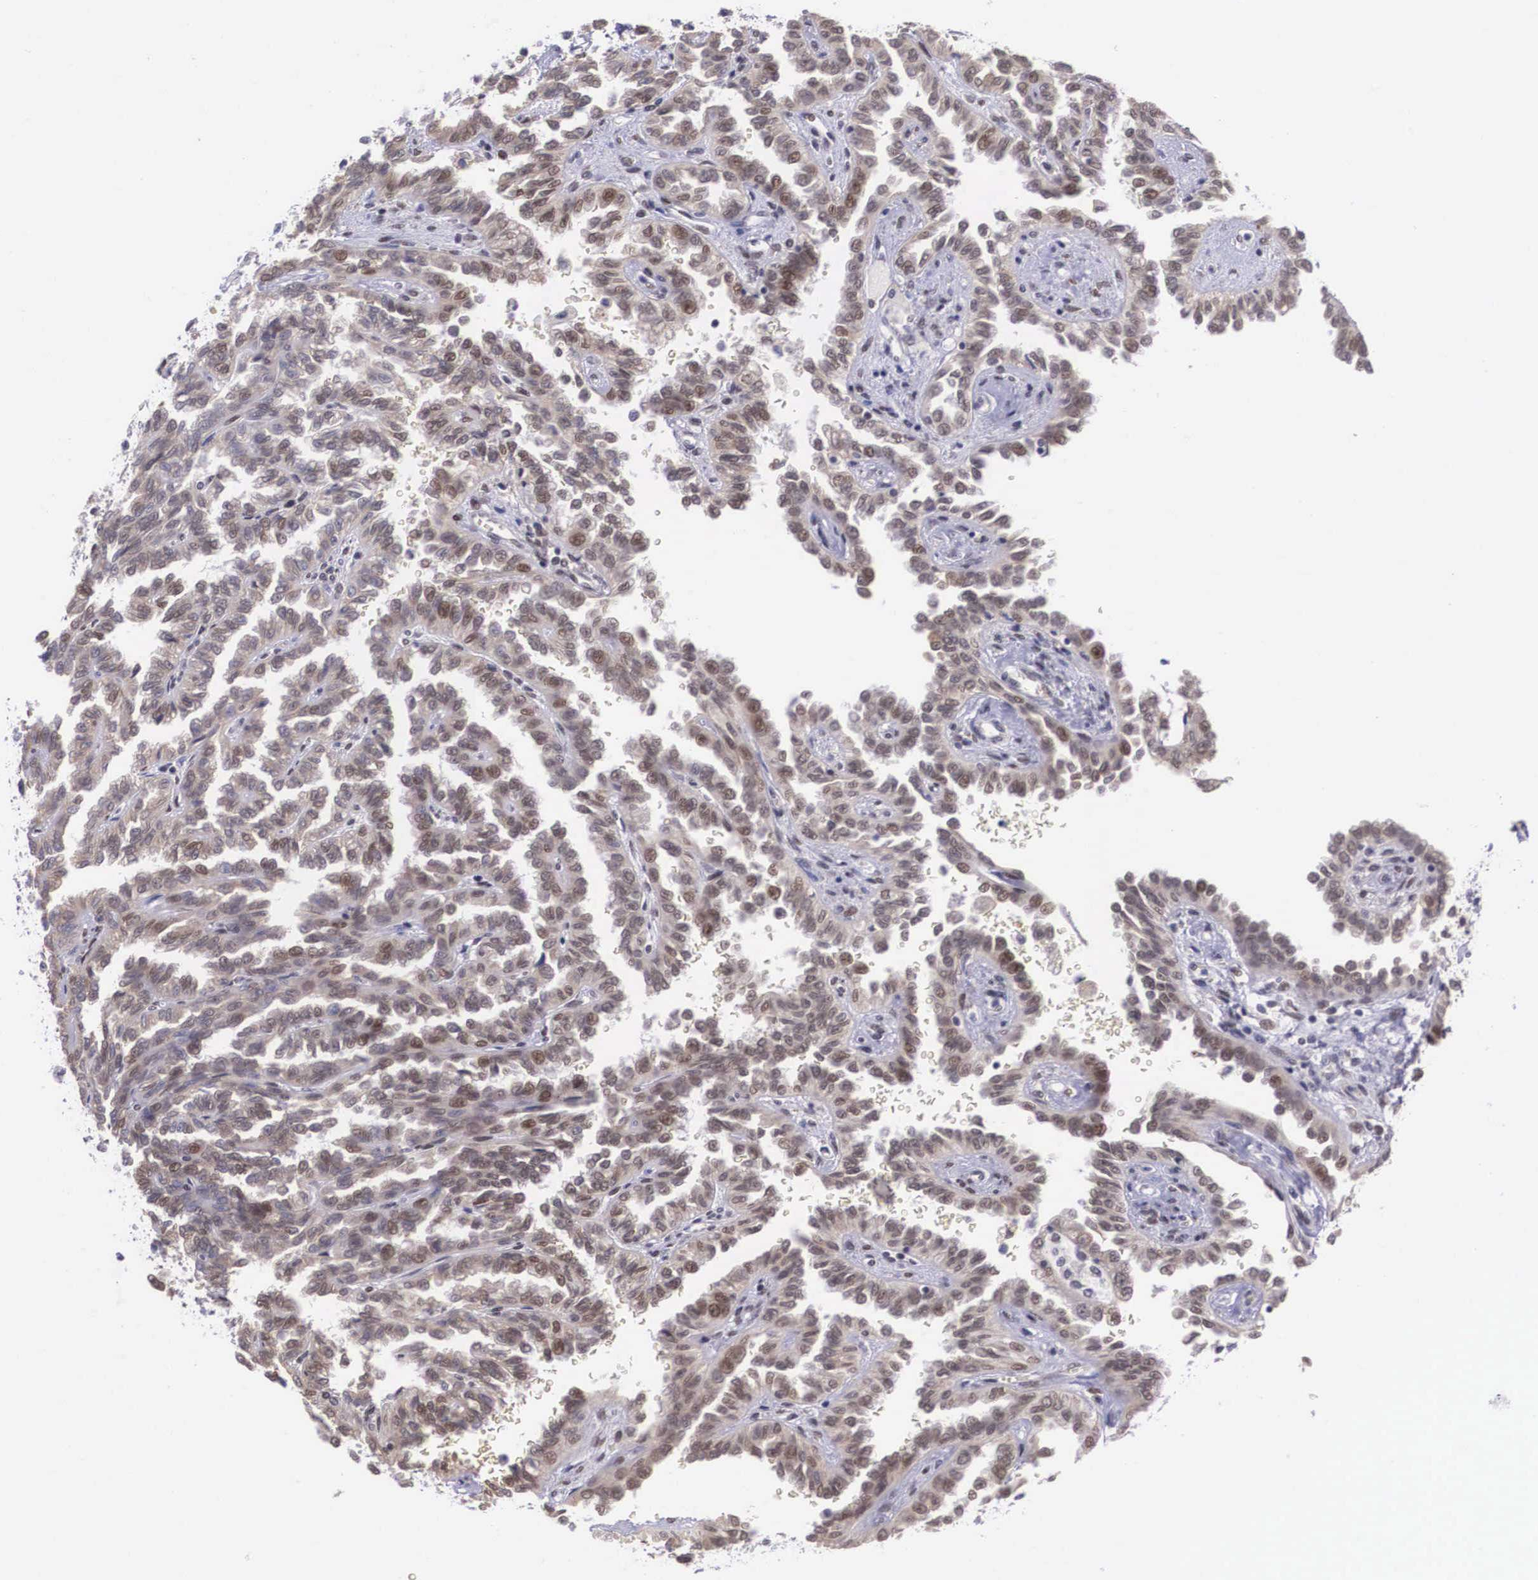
{"staining": {"intensity": "weak", "quantity": "25%-75%", "location": "cytoplasmic/membranous"}, "tissue": "renal cancer", "cell_type": "Tumor cells", "image_type": "cancer", "snomed": [{"axis": "morphology", "description": "Inflammation, NOS"}, {"axis": "morphology", "description": "Adenocarcinoma, NOS"}, {"axis": "topography", "description": "Kidney"}], "caption": "Protein staining reveals weak cytoplasmic/membranous positivity in about 25%-75% of tumor cells in adenocarcinoma (renal).", "gene": "SLC25A21", "patient": {"sex": "male", "age": 68}}